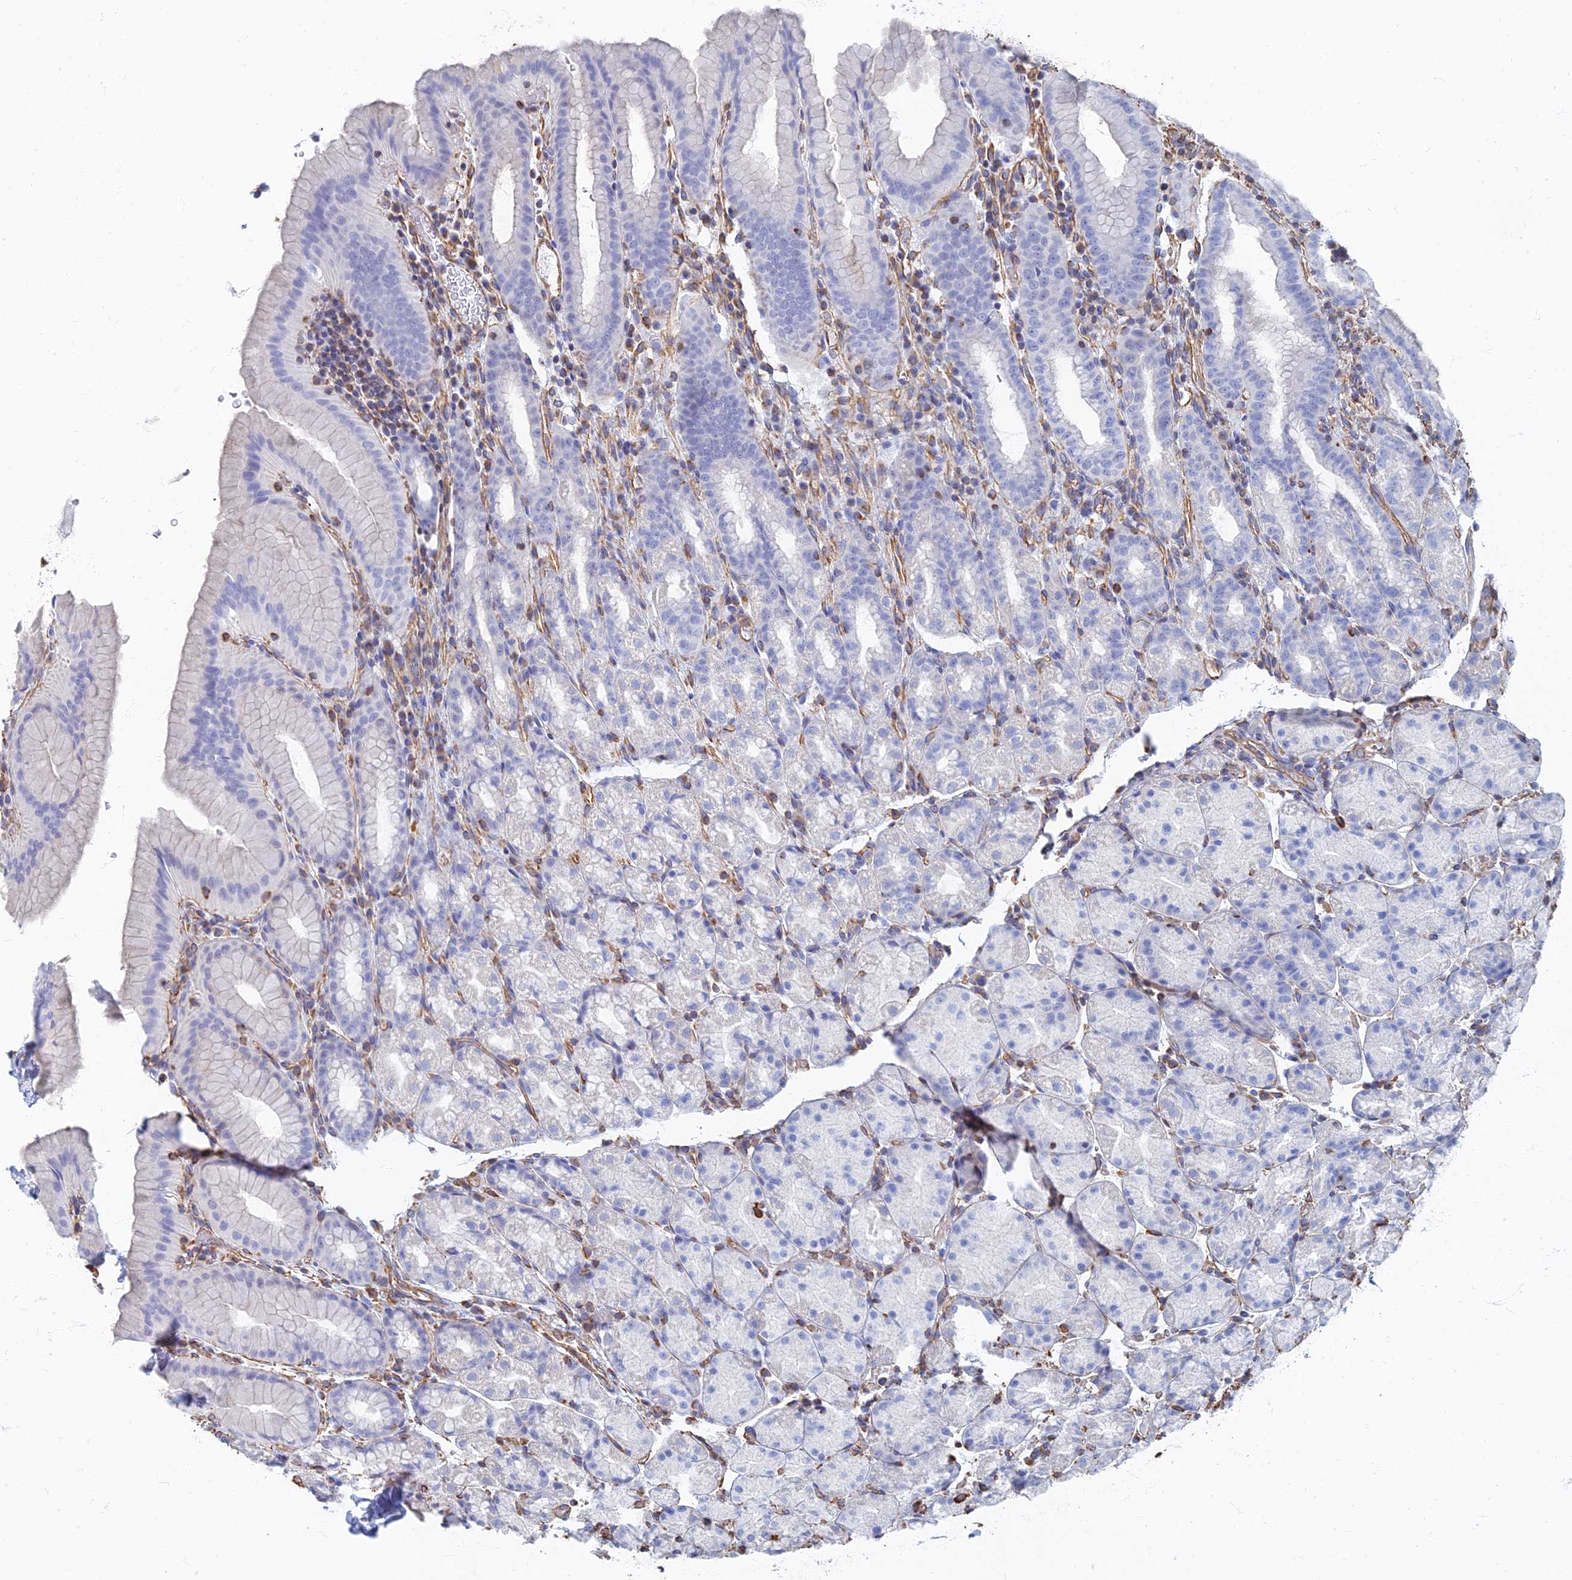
{"staining": {"intensity": "negative", "quantity": "none", "location": "none"}, "tissue": "stomach", "cell_type": "Glandular cells", "image_type": "normal", "snomed": [{"axis": "morphology", "description": "Normal tissue, NOS"}, {"axis": "topography", "description": "Stomach, upper"}, {"axis": "topography", "description": "Stomach, lower"}, {"axis": "topography", "description": "Small intestine"}], "caption": "High magnification brightfield microscopy of normal stomach stained with DAB (brown) and counterstained with hematoxylin (blue): glandular cells show no significant staining. (Stains: DAB immunohistochemistry (IHC) with hematoxylin counter stain, Microscopy: brightfield microscopy at high magnification).", "gene": "RMC1", "patient": {"sex": "male", "age": 68}}